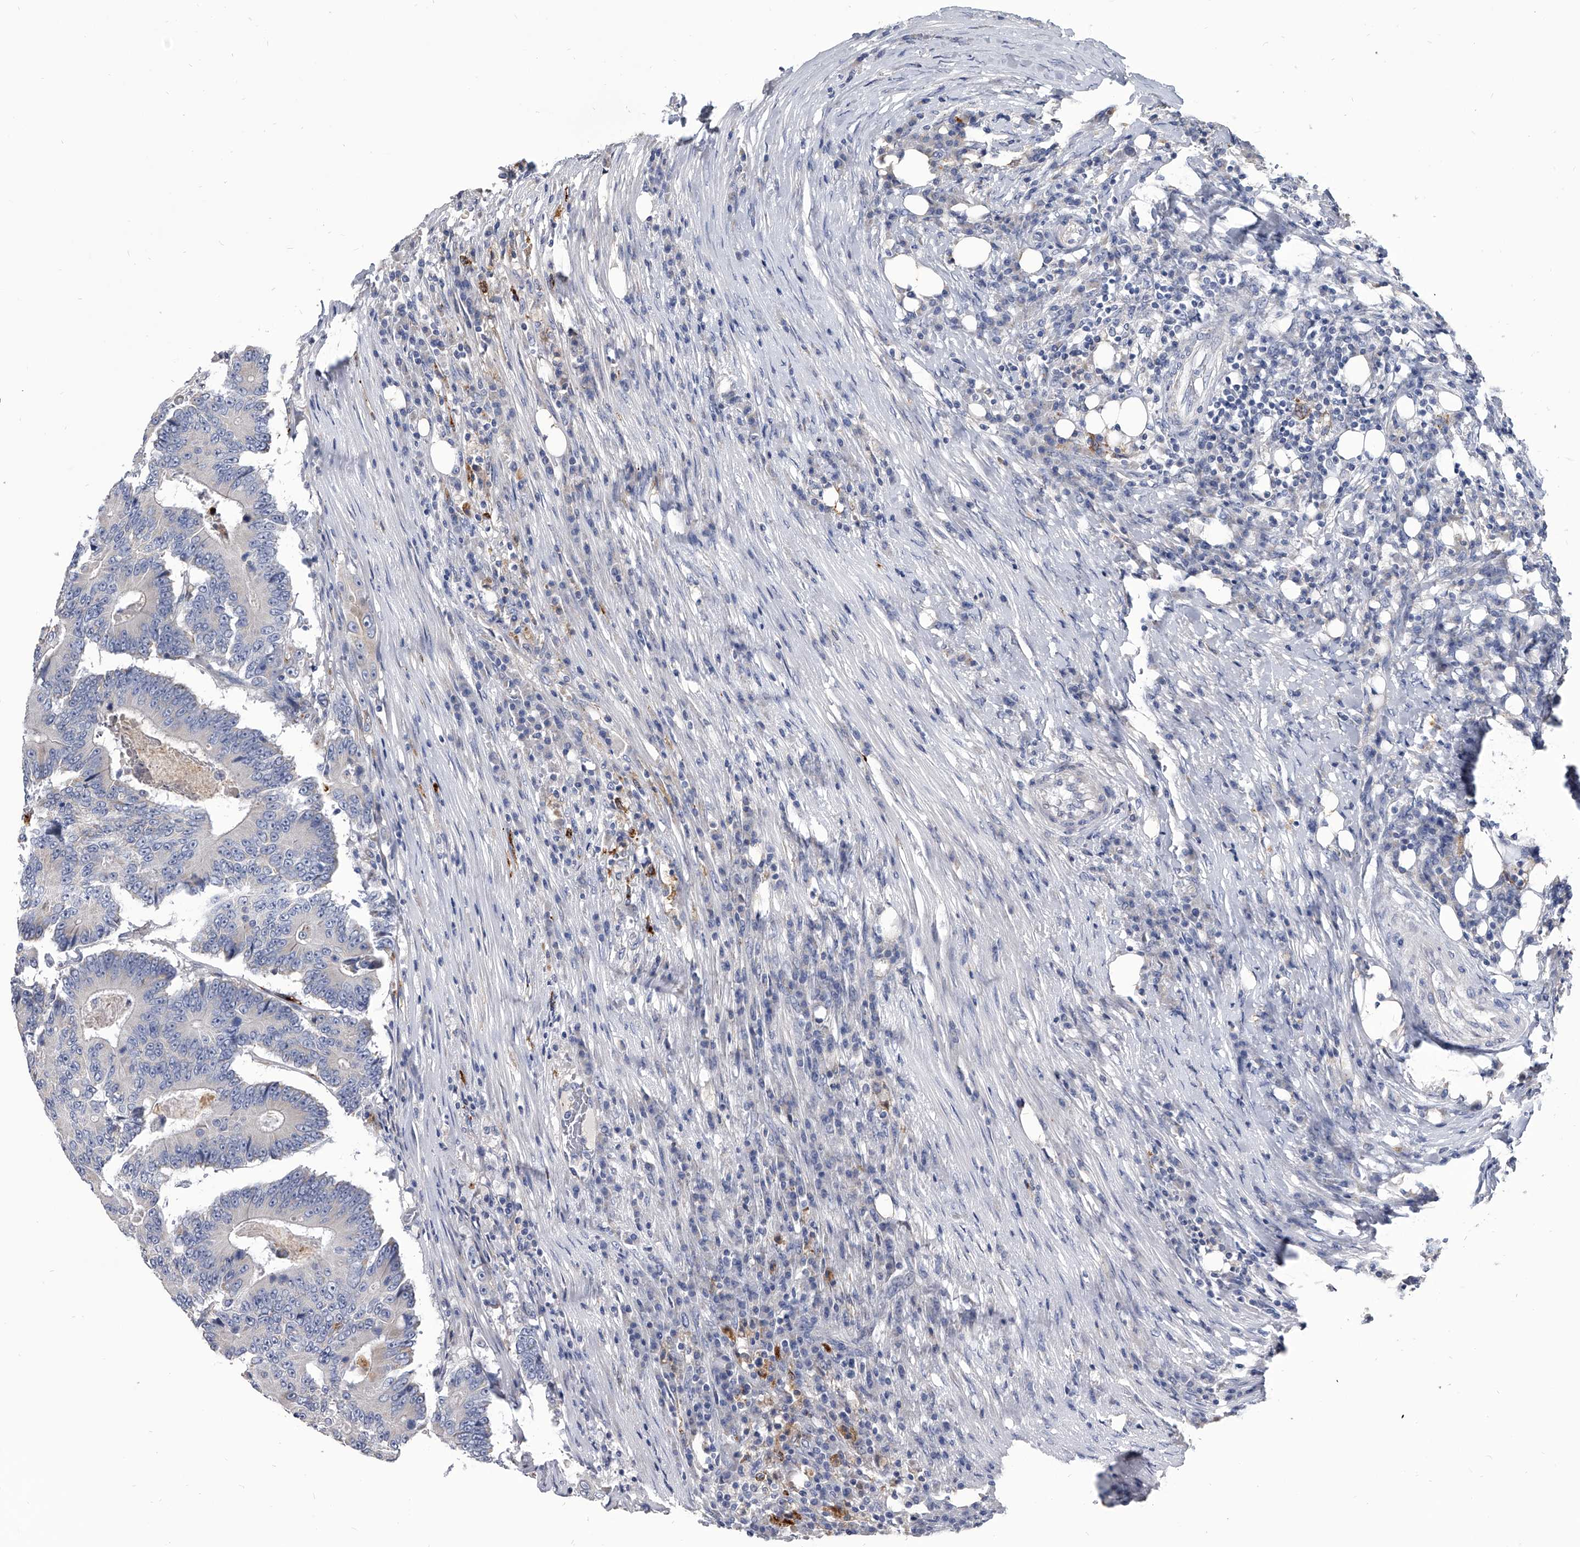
{"staining": {"intensity": "negative", "quantity": "none", "location": "none"}, "tissue": "colorectal cancer", "cell_type": "Tumor cells", "image_type": "cancer", "snomed": [{"axis": "morphology", "description": "Adenocarcinoma, NOS"}, {"axis": "topography", "description": "Colon"}], "caption": "An immunohistochemistry micrograph of colorectal adenocarcinoma is shown. There is no staining in tumor cells of colorectal adenocarcinoma.", "gene": "SPP1", "patient": {"sex": "male", "age": 83}}